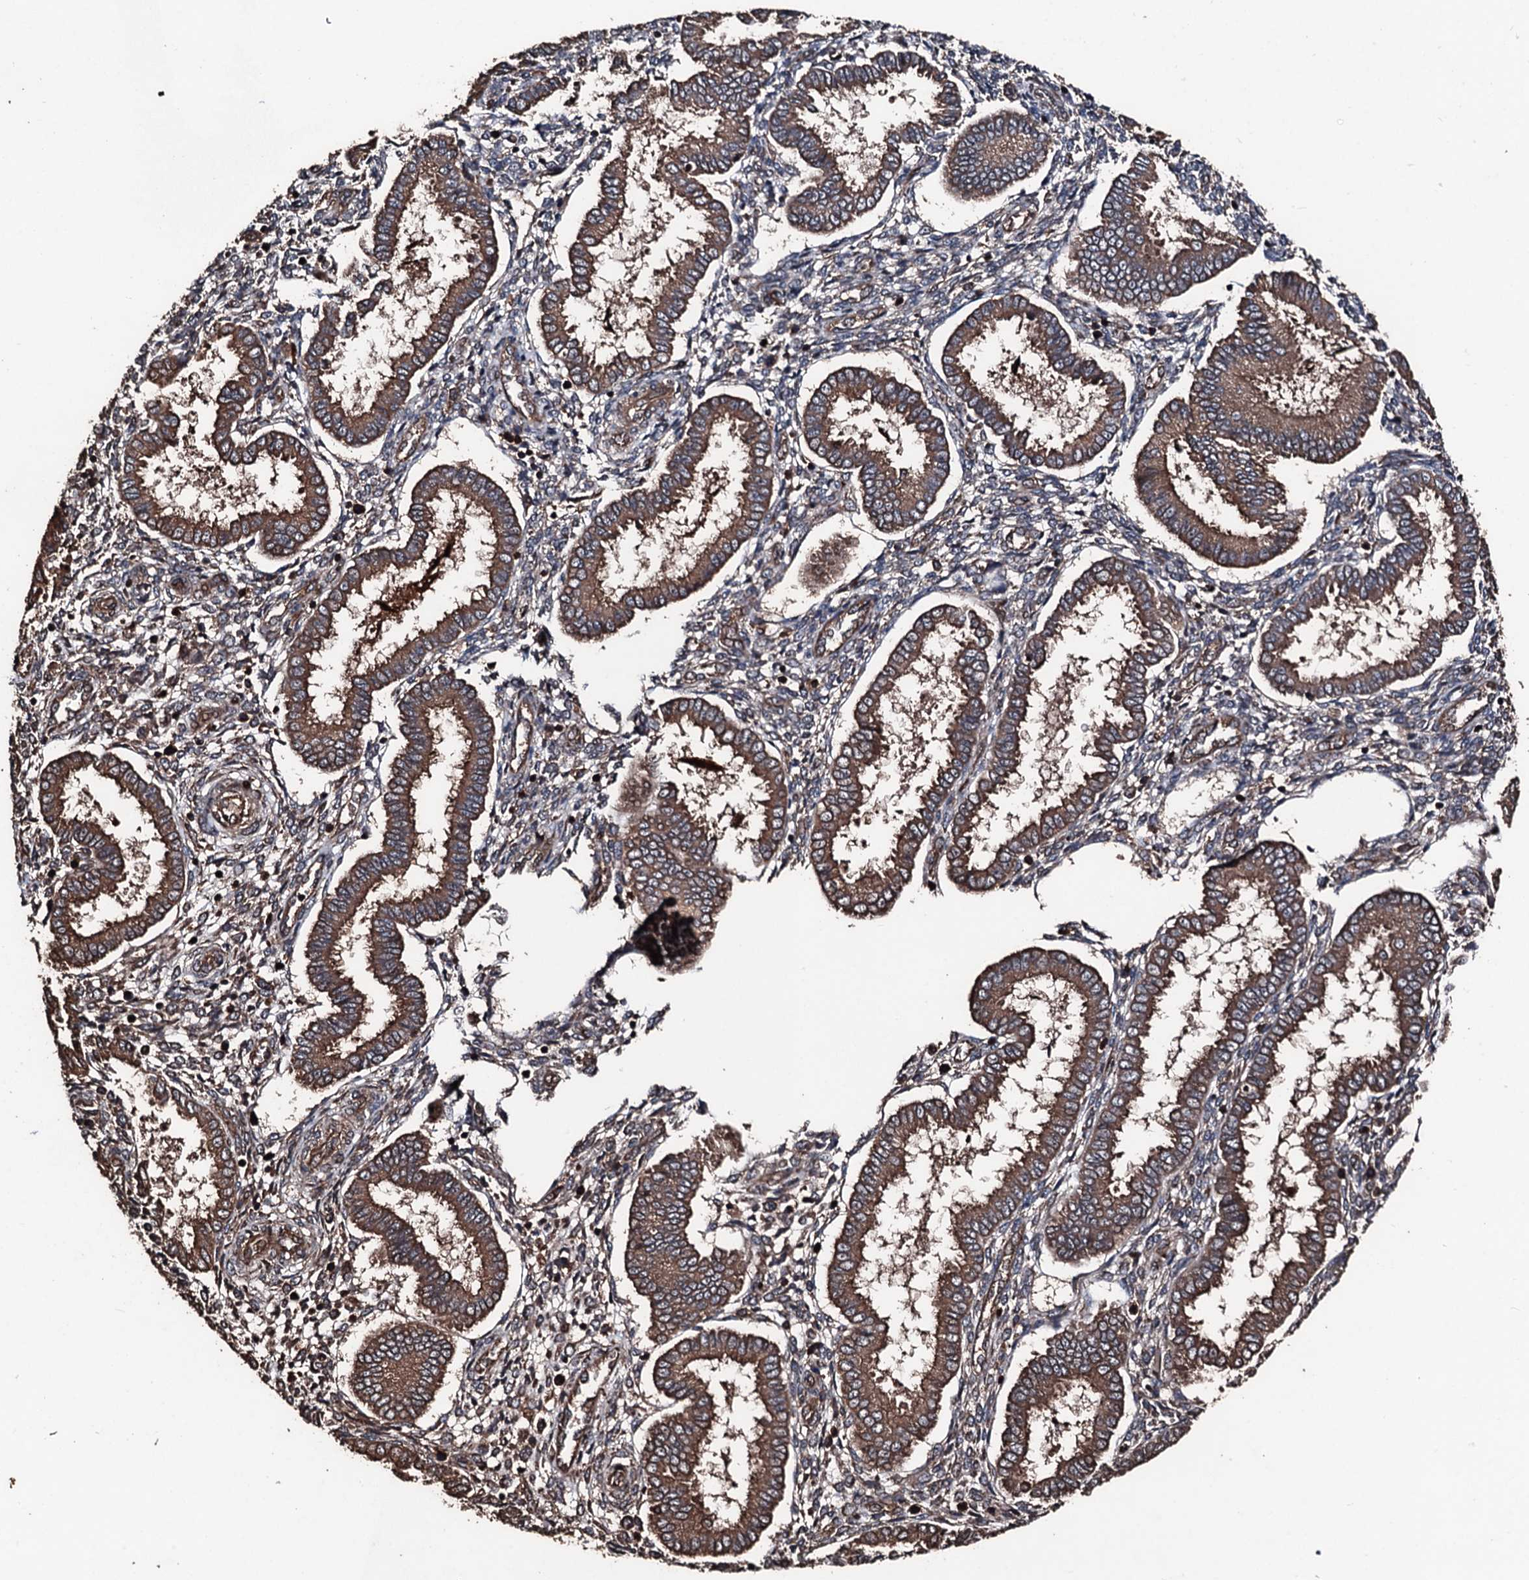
{"staining": {"intensity": "strong", "quantity": "25%-75%", "location": "cytoplasmic/membranous"}, "tissue": "endometrium", "cell_type": "Cells in endometrial stroma", "image_type": "normal", "snomed": [{"axis": "morphology", "description": "Normal tissue, NOS"}, {"axis": "topography", "description": "Endometrium"}], "caption": "IHC of unremarkable human endometrium demonstrates high levels of strong cytoplasmic/membranous positivity in about 25%-75% of cells in endometrial stroma. The staining was performed using DAB to visualize the protein expression in brown, while the nuclei were stained in blue with hematoxylin (Magnification: 20x).", "gene": "KIF18A", "patient": {"sex": "female", "age": 24}}